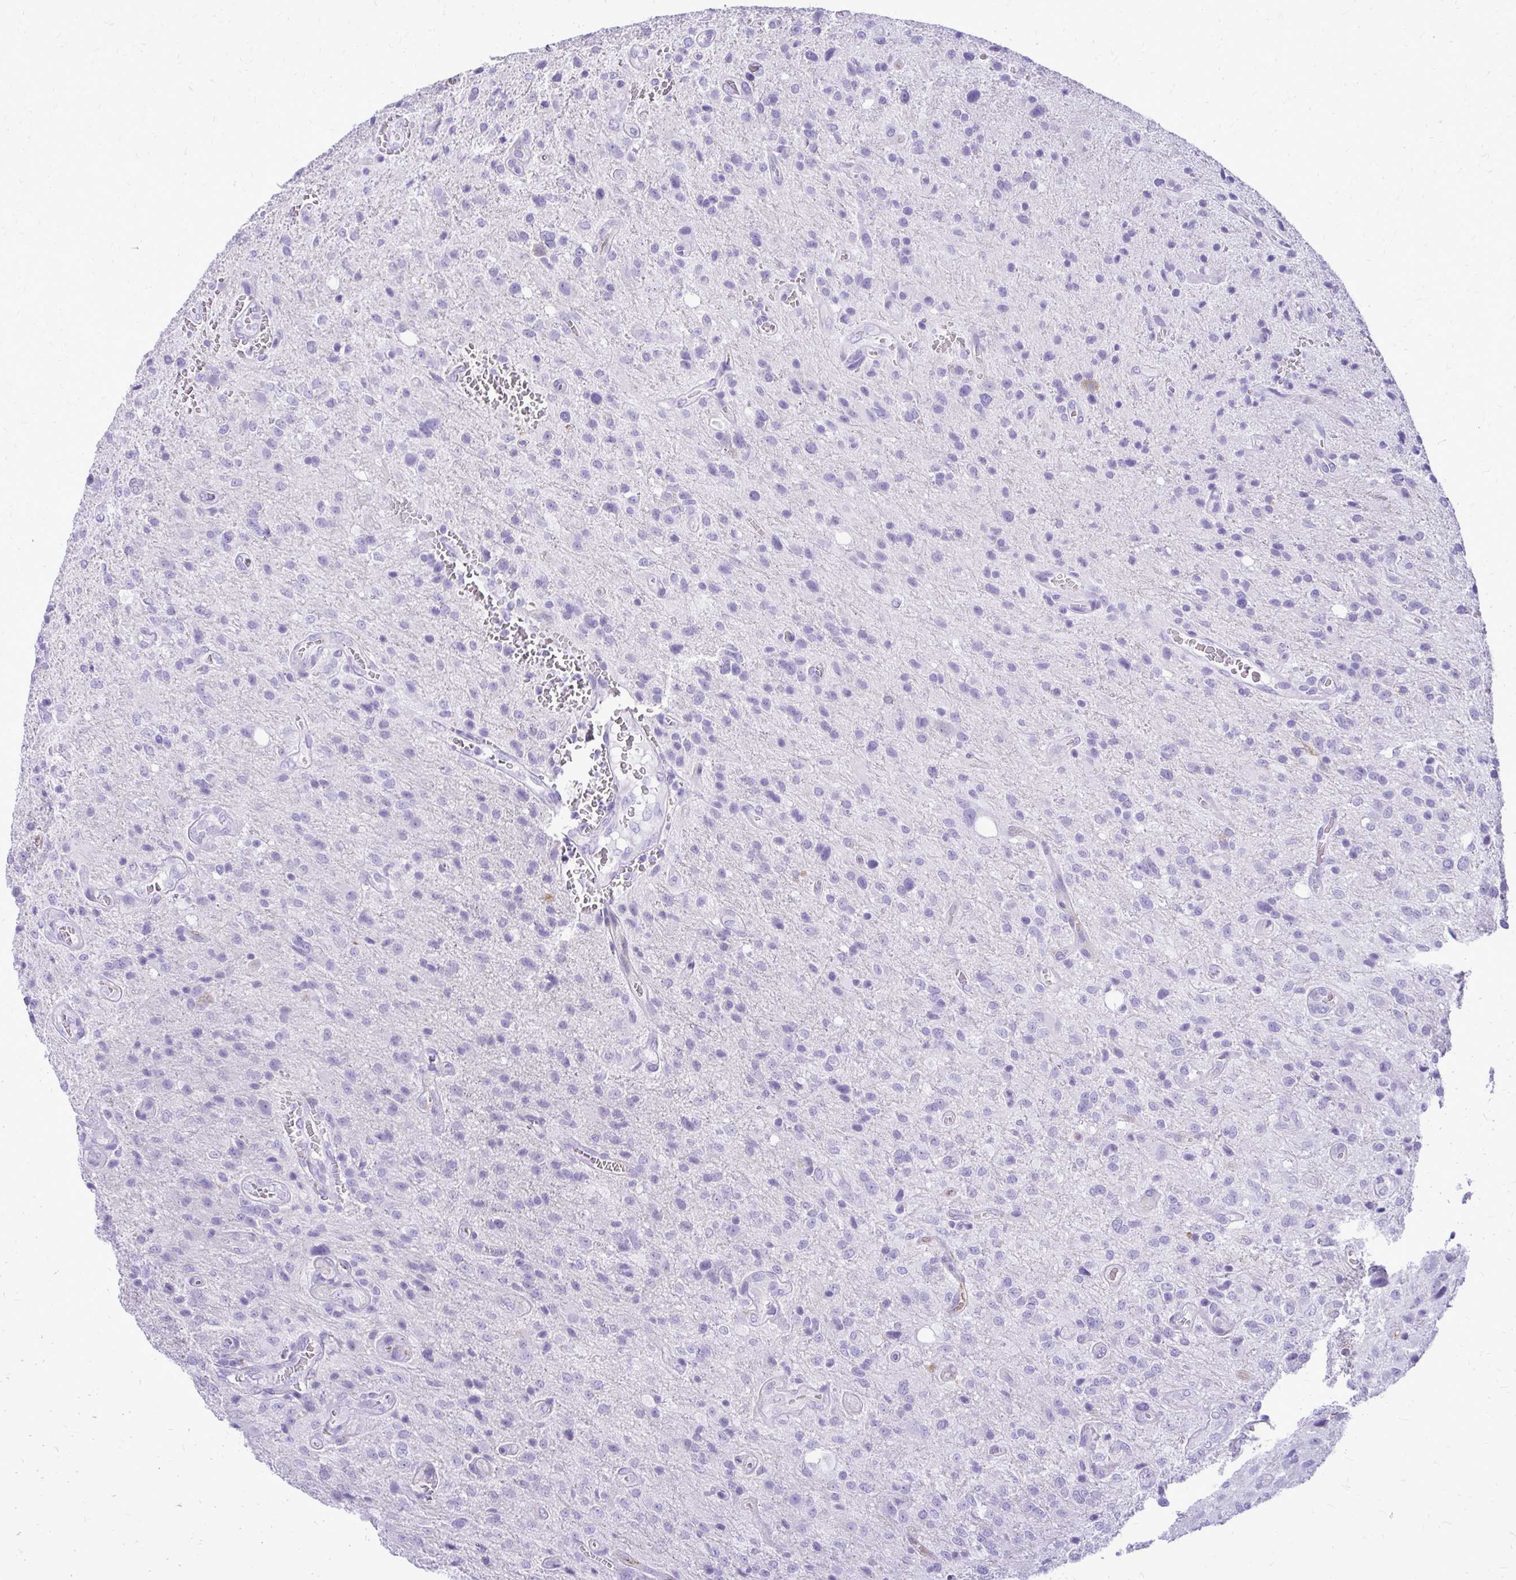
{"staining": {"intensity": "negative", "quantity": "none", "location": "none"}, "tissue": "glioma", "cell_type": "Tumor cells", "image_type": "cancer", "snomed": [{"axis": "morphology", "description": "Glioma, malignant, Low grade"}, {"axis": "topography", "description": "Brain"}], "caption": "A high-resolution micrograph shows immunohistochemistry (IHC) staining of malignant low-grade glioma, which demonstrates no significant expression in tumor cells. The staining is performed using DAB (3,3'-diaminobenzidine) brown chromogen with nuclei counter-stained in using hematoxylin.", "gene": "PELI3", "patient": {"sex": "male", "age": 66}}